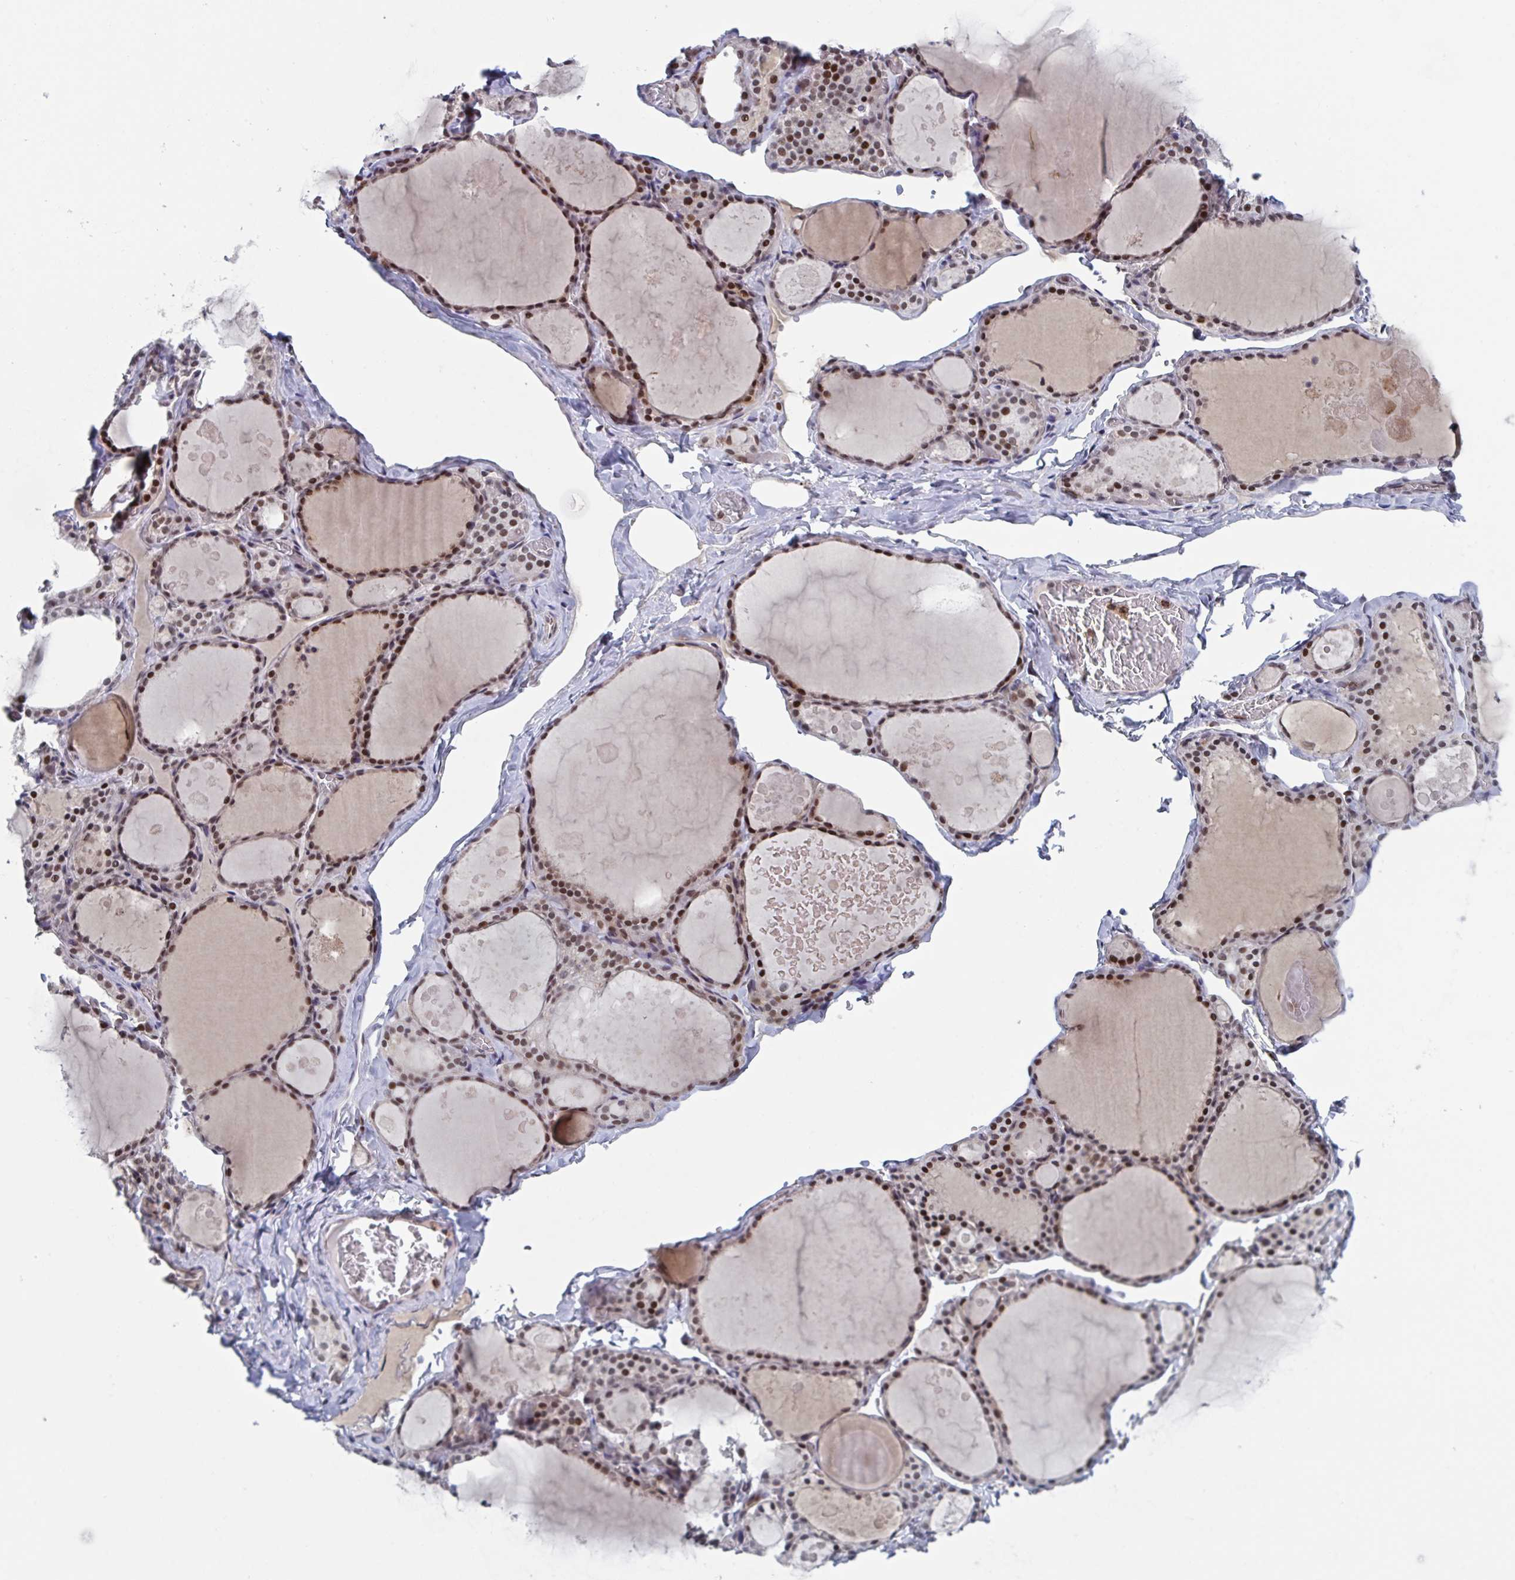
{"staining": {"intensity": "moderate", "quantity": ">75%", "location": "nuclear"}, "tissue": "thyroid gland", "cell_type": "Glandular cells", "image_type": "normal", "snomed": [{"axis": "morphology", "description": "Normal tissue, NOS"}, {"axis": "topography", "description": "Thyroid gland"}], "caption": "Protein positivity by IHC demonstrates moderate nuclear positivity in about >75% of glandular cells in normal thyroid gland. Nuclei are stained in blue.", "gene": "RNF212", "patient": {"sex": "male", "age": 56}}